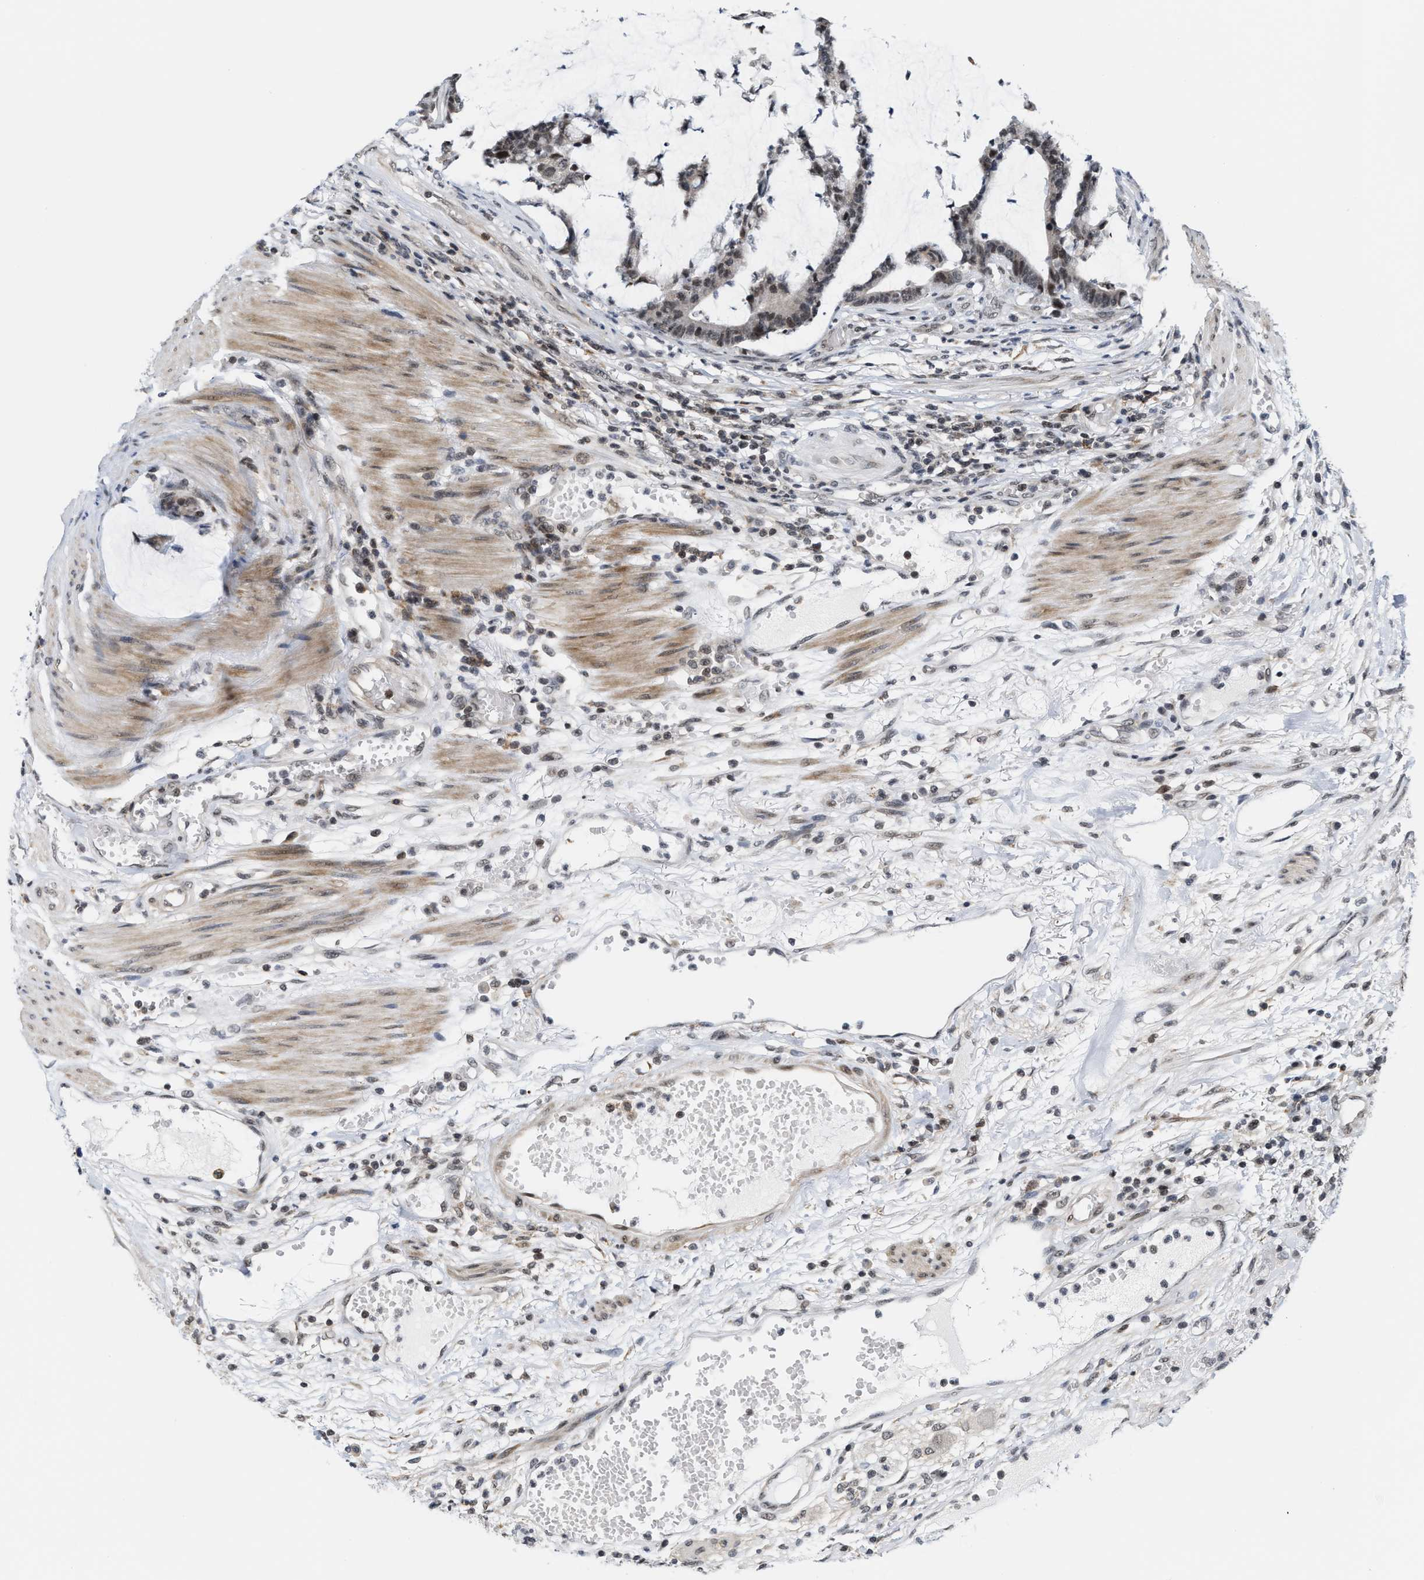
{"staining": {"intensity": "moderate", "quantity": ">75%", "location": "nuclear"}, "tissue": "colorectal cancer", "cell_type": "Tumor cells", "image_type": "cancer", "snomed": [{"axis": "morphology", "description": "Adenocarcinoma, NOS"}, {"axis": "topography", "description": "Colon"}], "caption": "Protein staining of colorectal cancer (adenocarcinoma) tissue reveals moderate nuclear expression in about >75% of tumor cells. The staining was performed using DAB to visualize the protein expression in brown, while the nuclei were stained in blue with hematoxylin (Magnification: 20x).", "gene": "ANKRD6", "patient": {"sex": "female", "age": 84}}